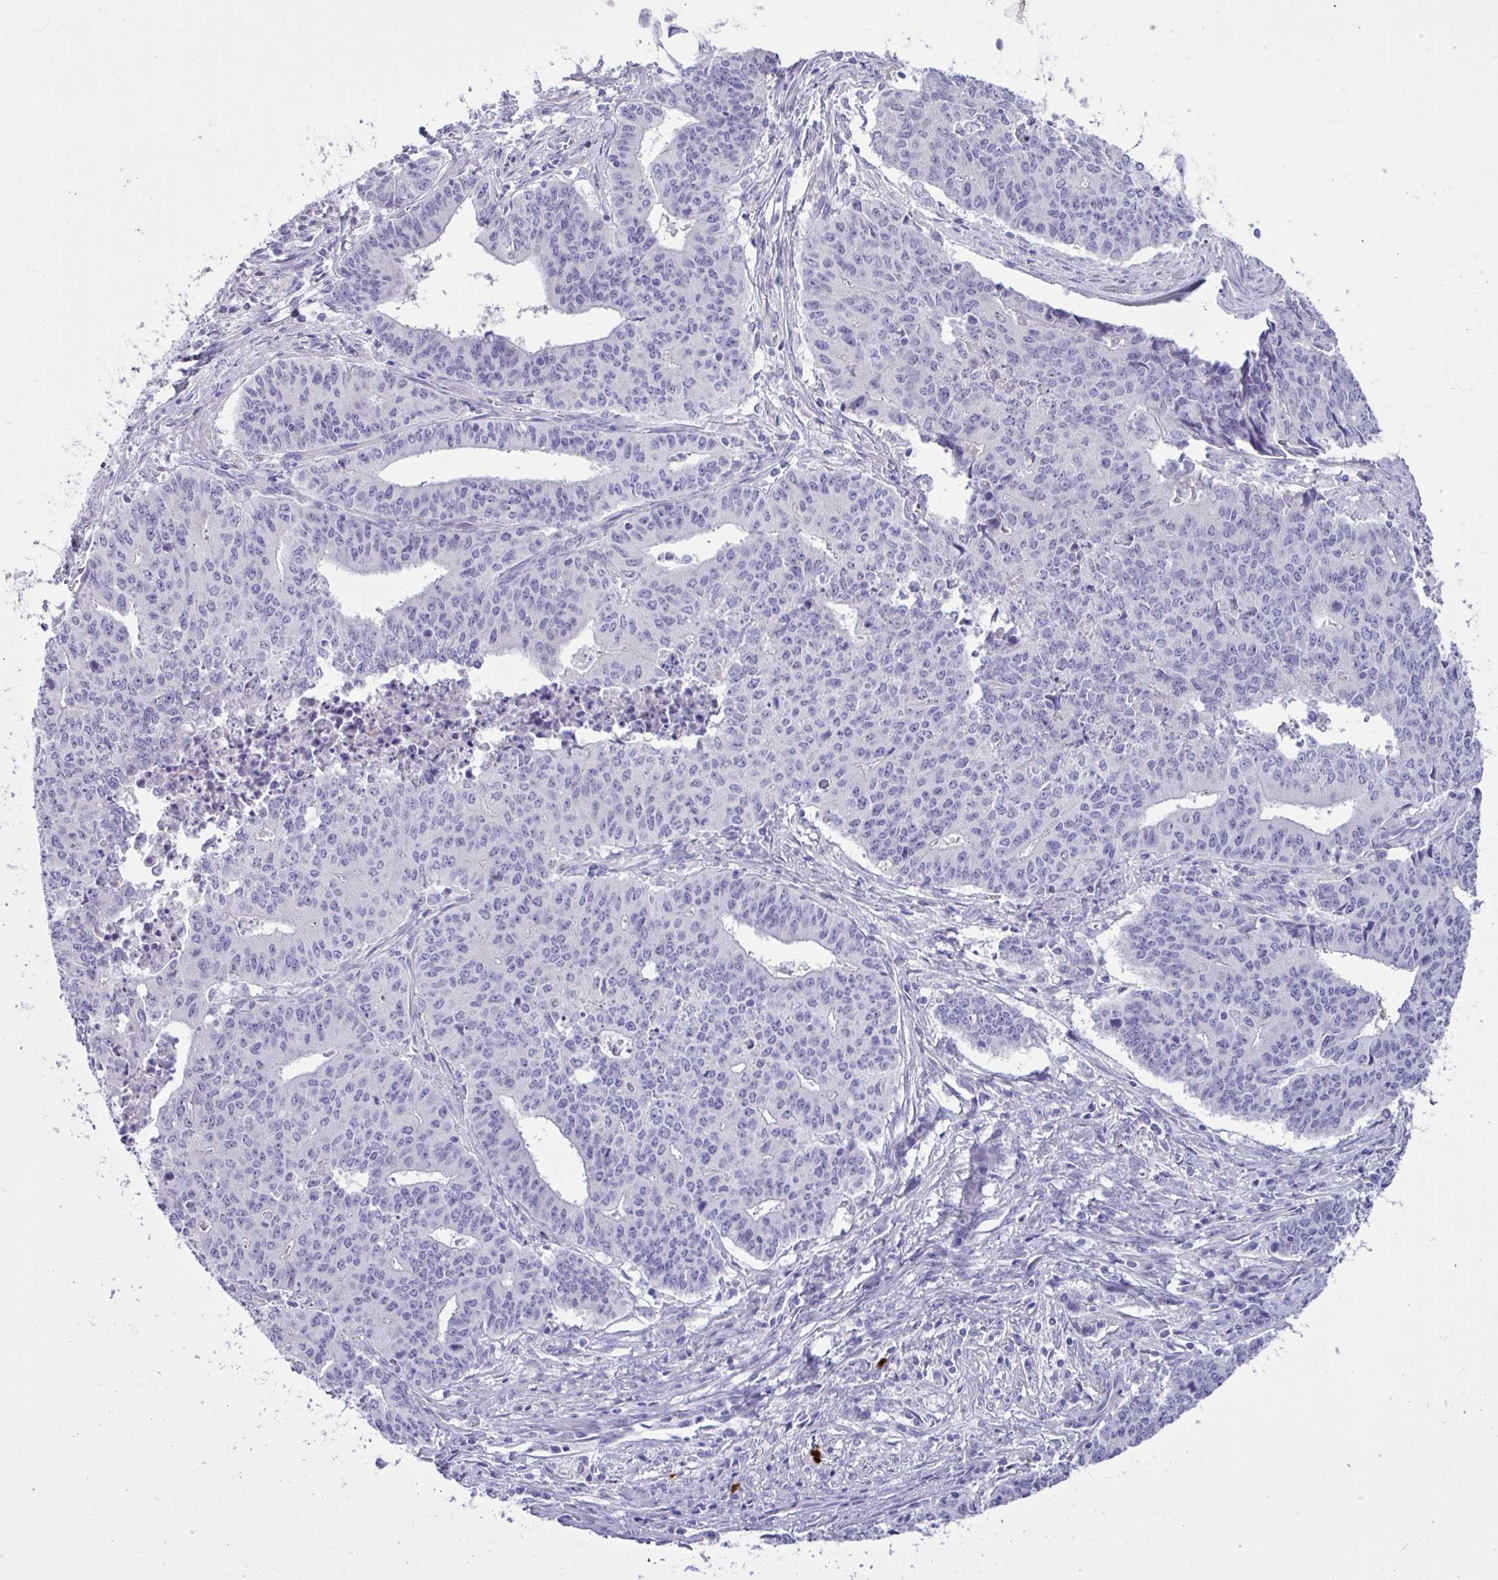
{"staining": {"intensity": "negative", "quantity": "none", "location": "none"}, "tissue": "endometrial cancer", "cell_type": "Tumor cells", "image_type": "cancer", "snomed": [{"axis": "morphology", "description": "Adenocarcinoma, NOS"}, {"axis": "topography", "description": "Endometrium"}], "caption": "Endometrial cancer (adenocarcinoma) was stained to show a protein in brown. There is no significant expression in tumor cells. (DAB immunohistochemistry (IHC), high magnification).", "gene": "MRM2", "patient": {"sex": "female", "age": 59}}